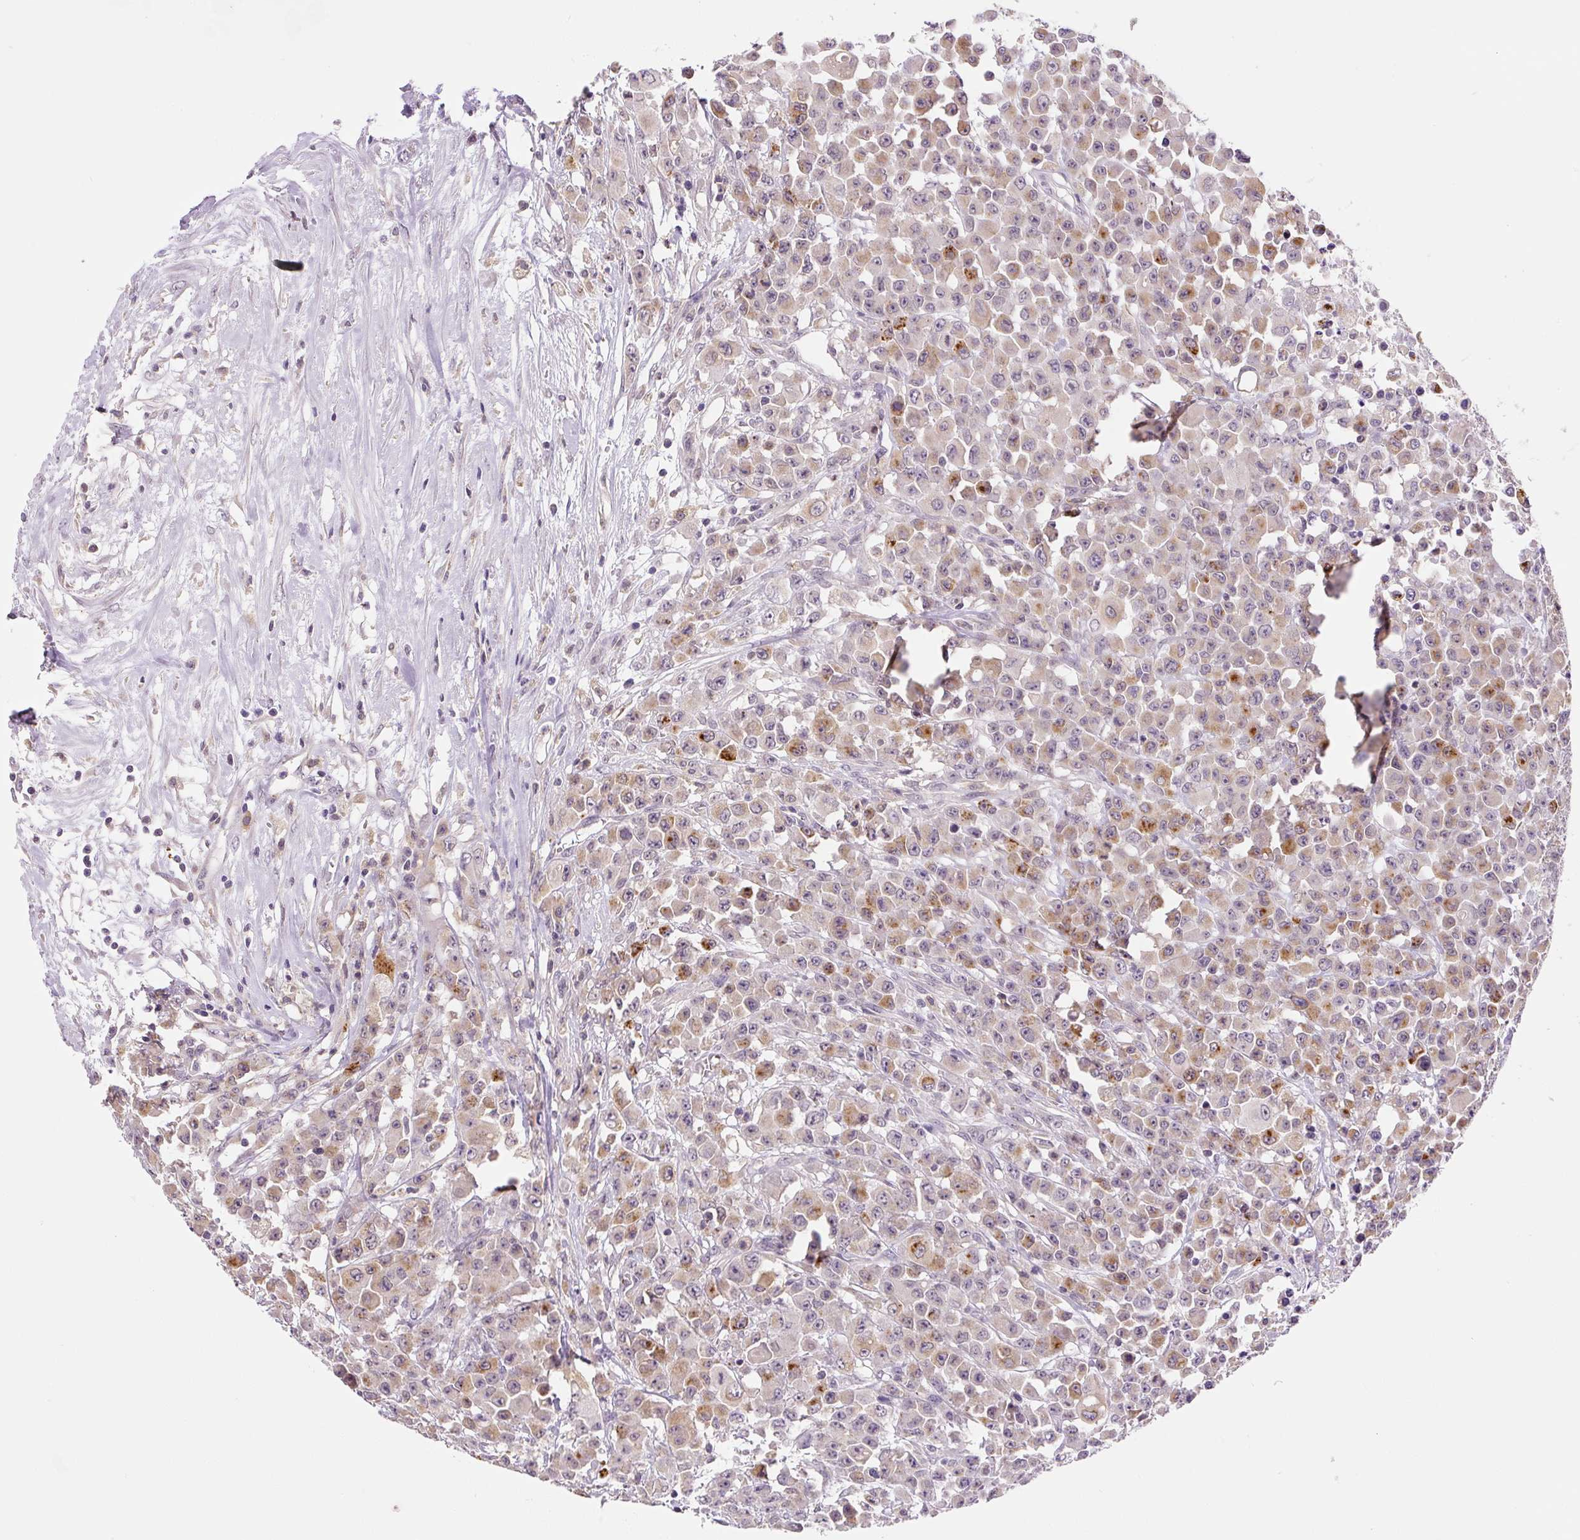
{"staining": {"intensity": "moderate", "quantity": "<25%", "location": "cytoplasmic/membranous"}, "tissue": "colorectal cancer", "cell_type": "Tumor cells", "image_type": "cancer", "snomed": [{"axis": "morphology", "description": "Adenocarcinoma, NOS"}, {"axis": "topography", "description": "Colon"}], "caption": "High-power microscopy captured an IHC image of colorectal cancer (adenocarcinoma), revealing moderate cytoplasmic/membranous expression in approximately <25% of tumor cells.", "gene": "PLA2G4A", "patient": {"sex": "male", "age": 51}}